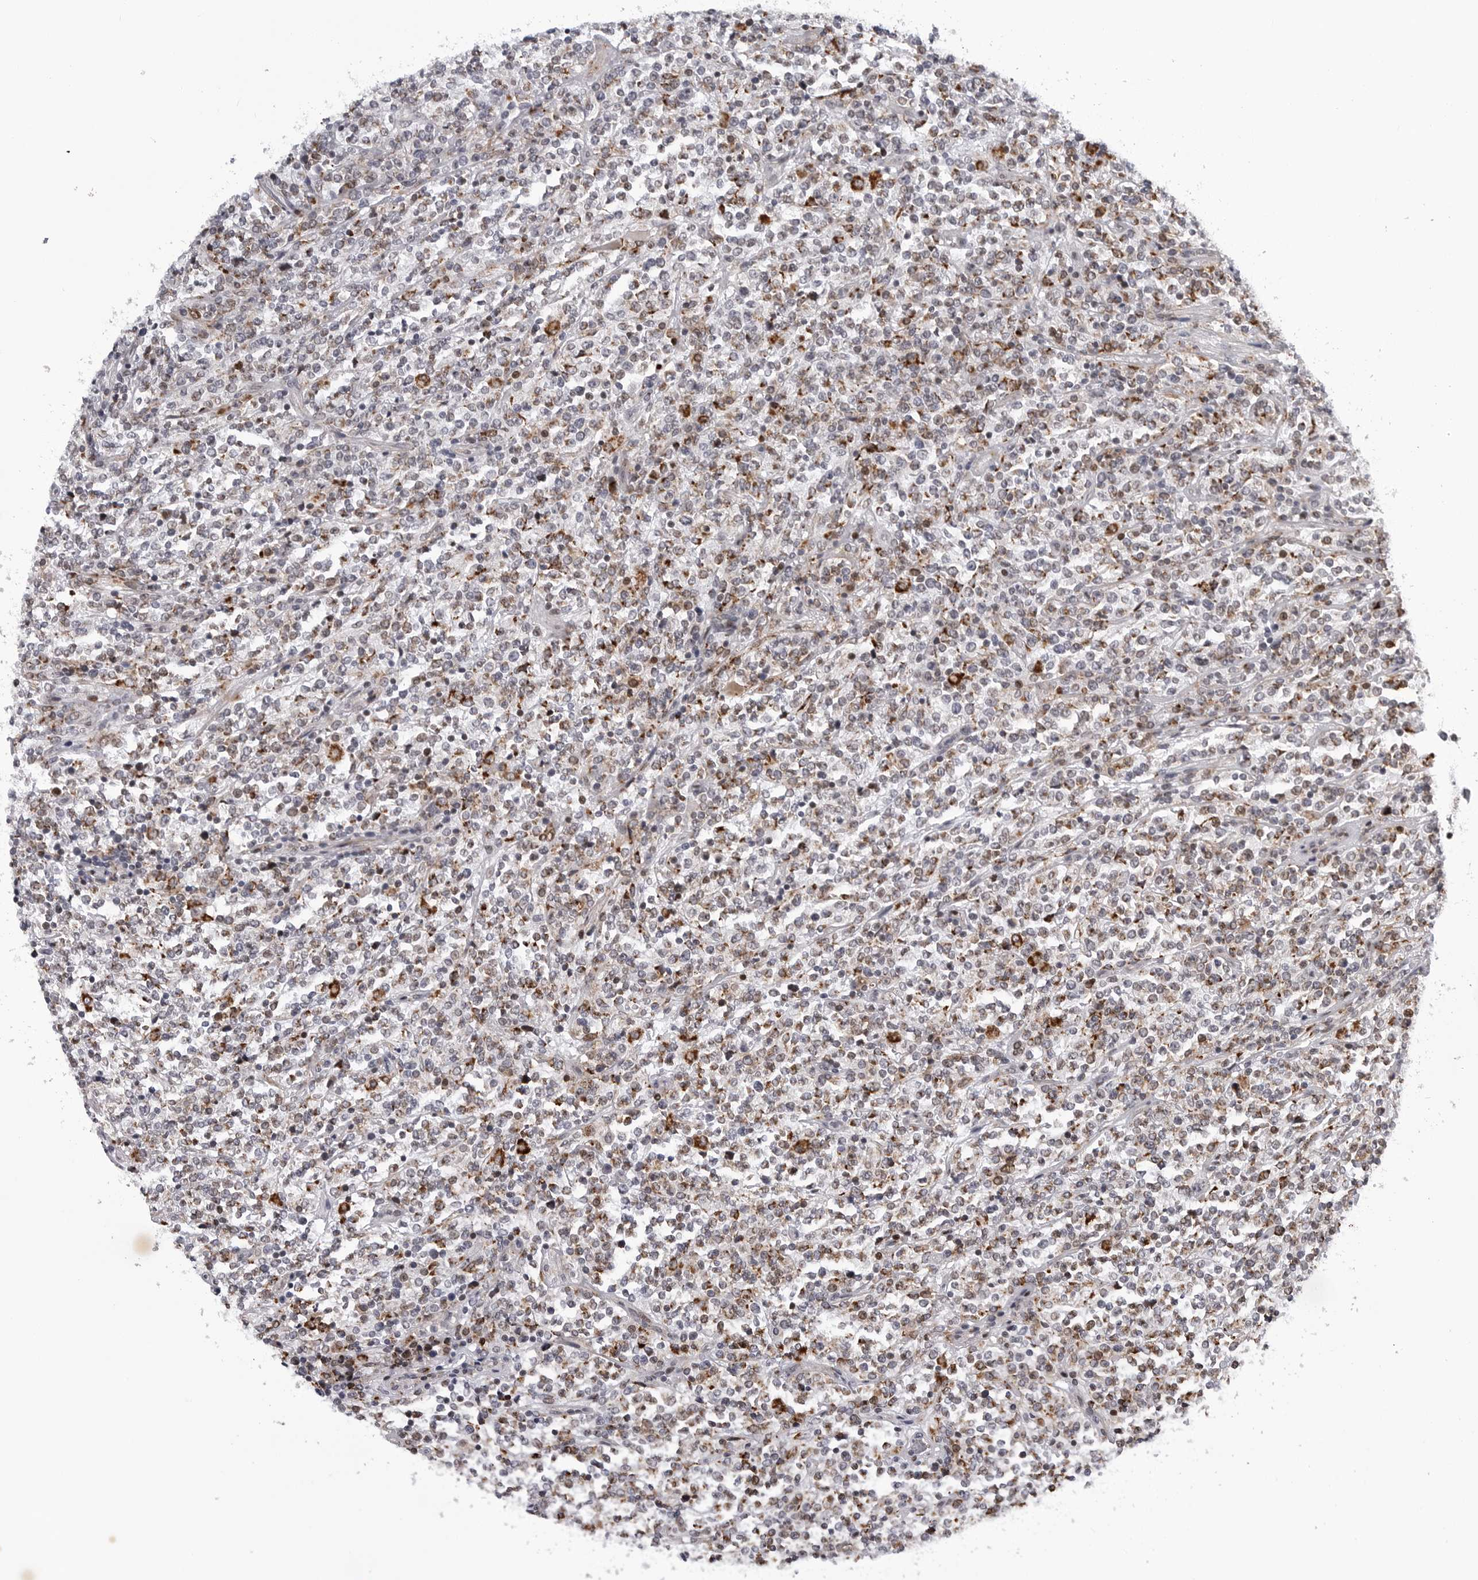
{"staining": {"intensity": "moderate", "quantity": "<25%", "location": "cytoplasmic/membranous"}, "tissue": "lymphoma", "cell_type": "Tumor cells", "image_type": "cancer", "snomed": [{"axis": "morphology", "description": "Malignant lymphoma, non-Hodgkin's type, High grade"}, {"axis": "topography", "description": "Soft tissue"}], "caption": "Tumor cells reveal low levels of moderate cytoplasmic/membranous staining in approximately <25% of cells in human high-grade malignant lymphoma, non-Hodgkin's type.", "gene": "CDK20", "patient": {"sex": "male", "age": 18}}